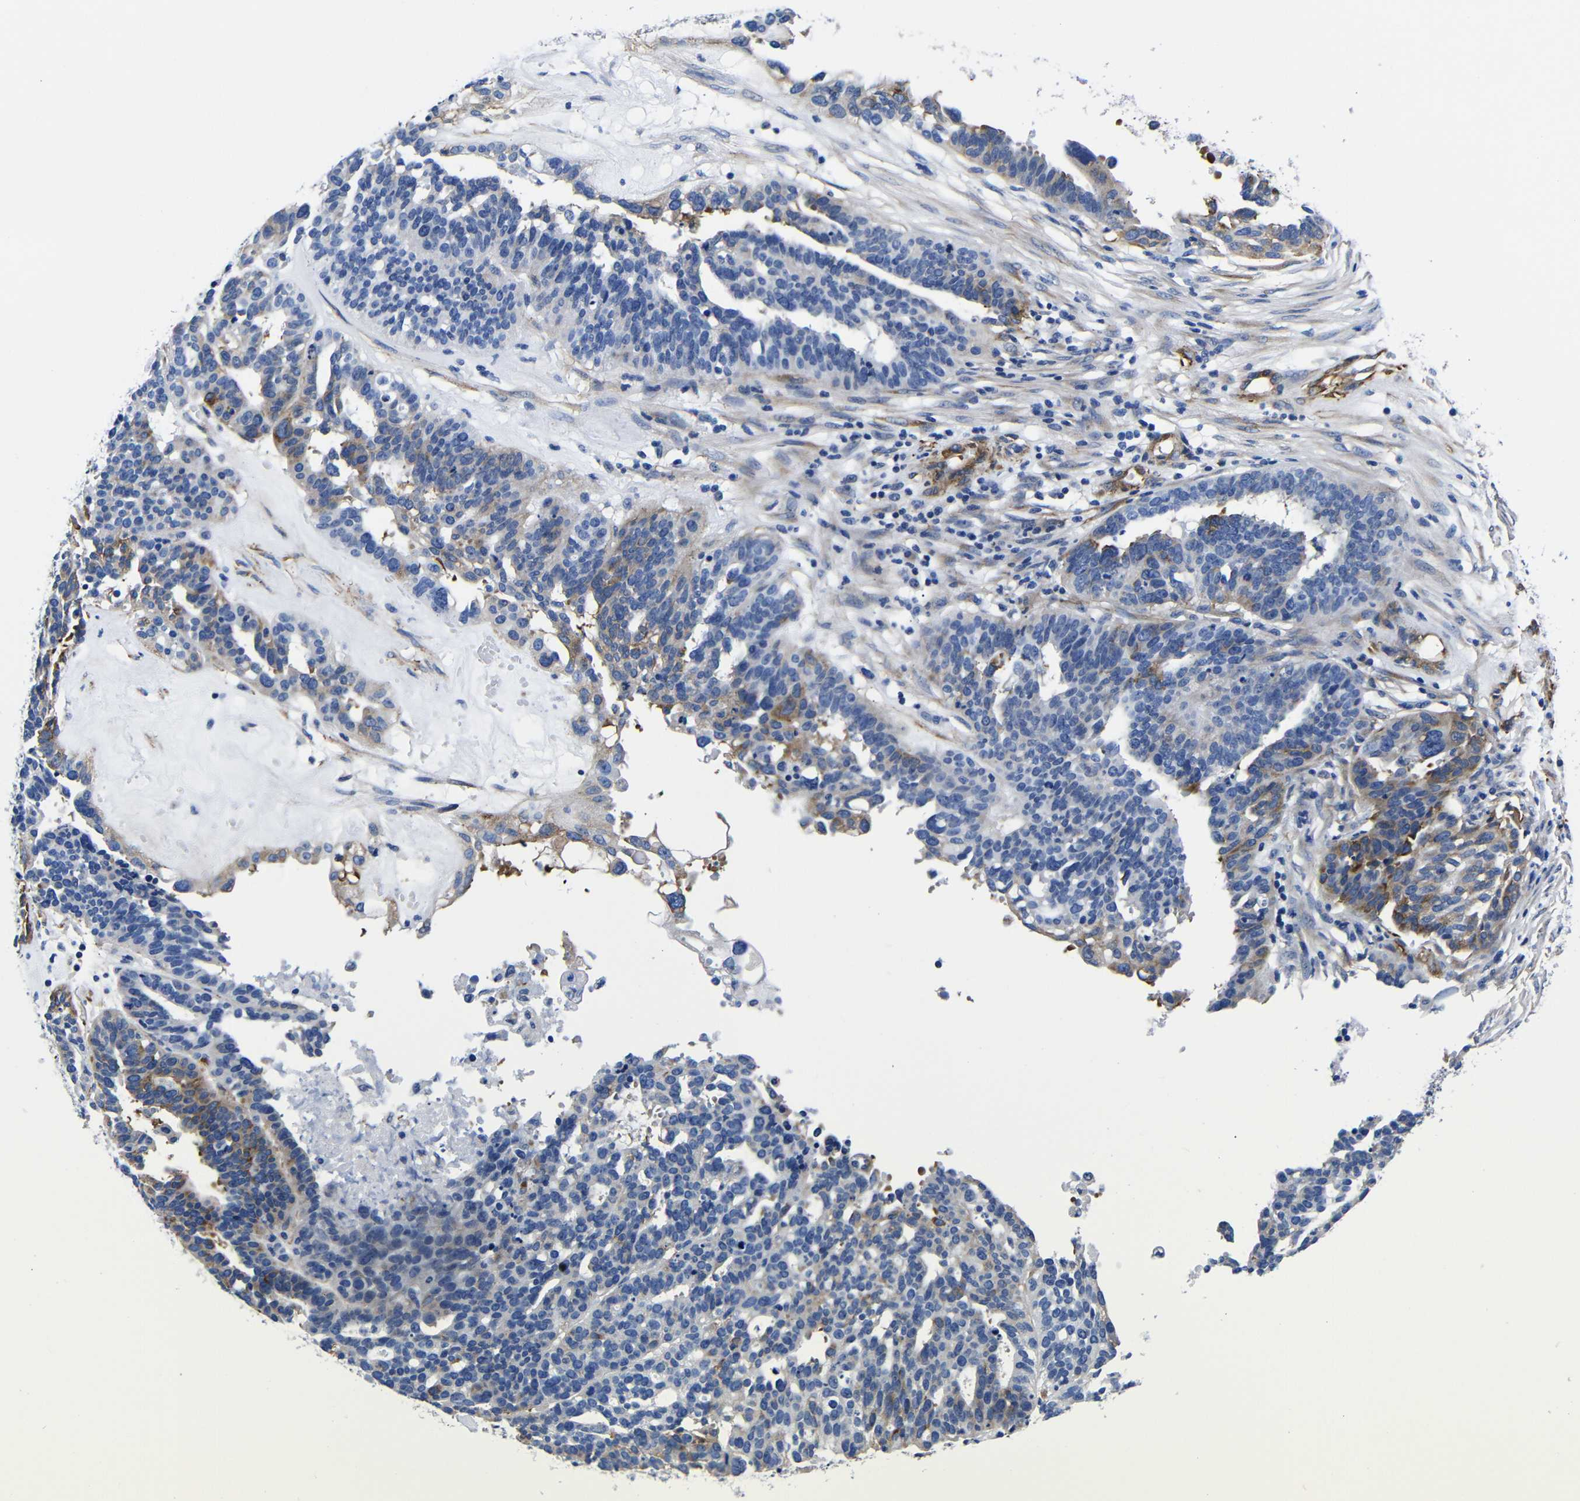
{"staining": {"intensity": "moderate", "quantity": "<25%", "location": "cytoplasmic/membranous"}, "tissue": "ovarian cancer", "cell_type": "Tumor cells", "image_type": "cancer", "snomed": [{"axis": "morphology", "description": "Cystadenocarcinoma, serous, NOS"}, {"axis": "topography", "description": "Ovary"}], "caption": "This histopathology image demonstrates immunohistochemistry staining of ovarian cancer, with low moderate cytoplasmic/membranous expression in about <25% of tumor cells.", "gene": "LRIG1", "patient": {"sex": "female", "age": 59}}